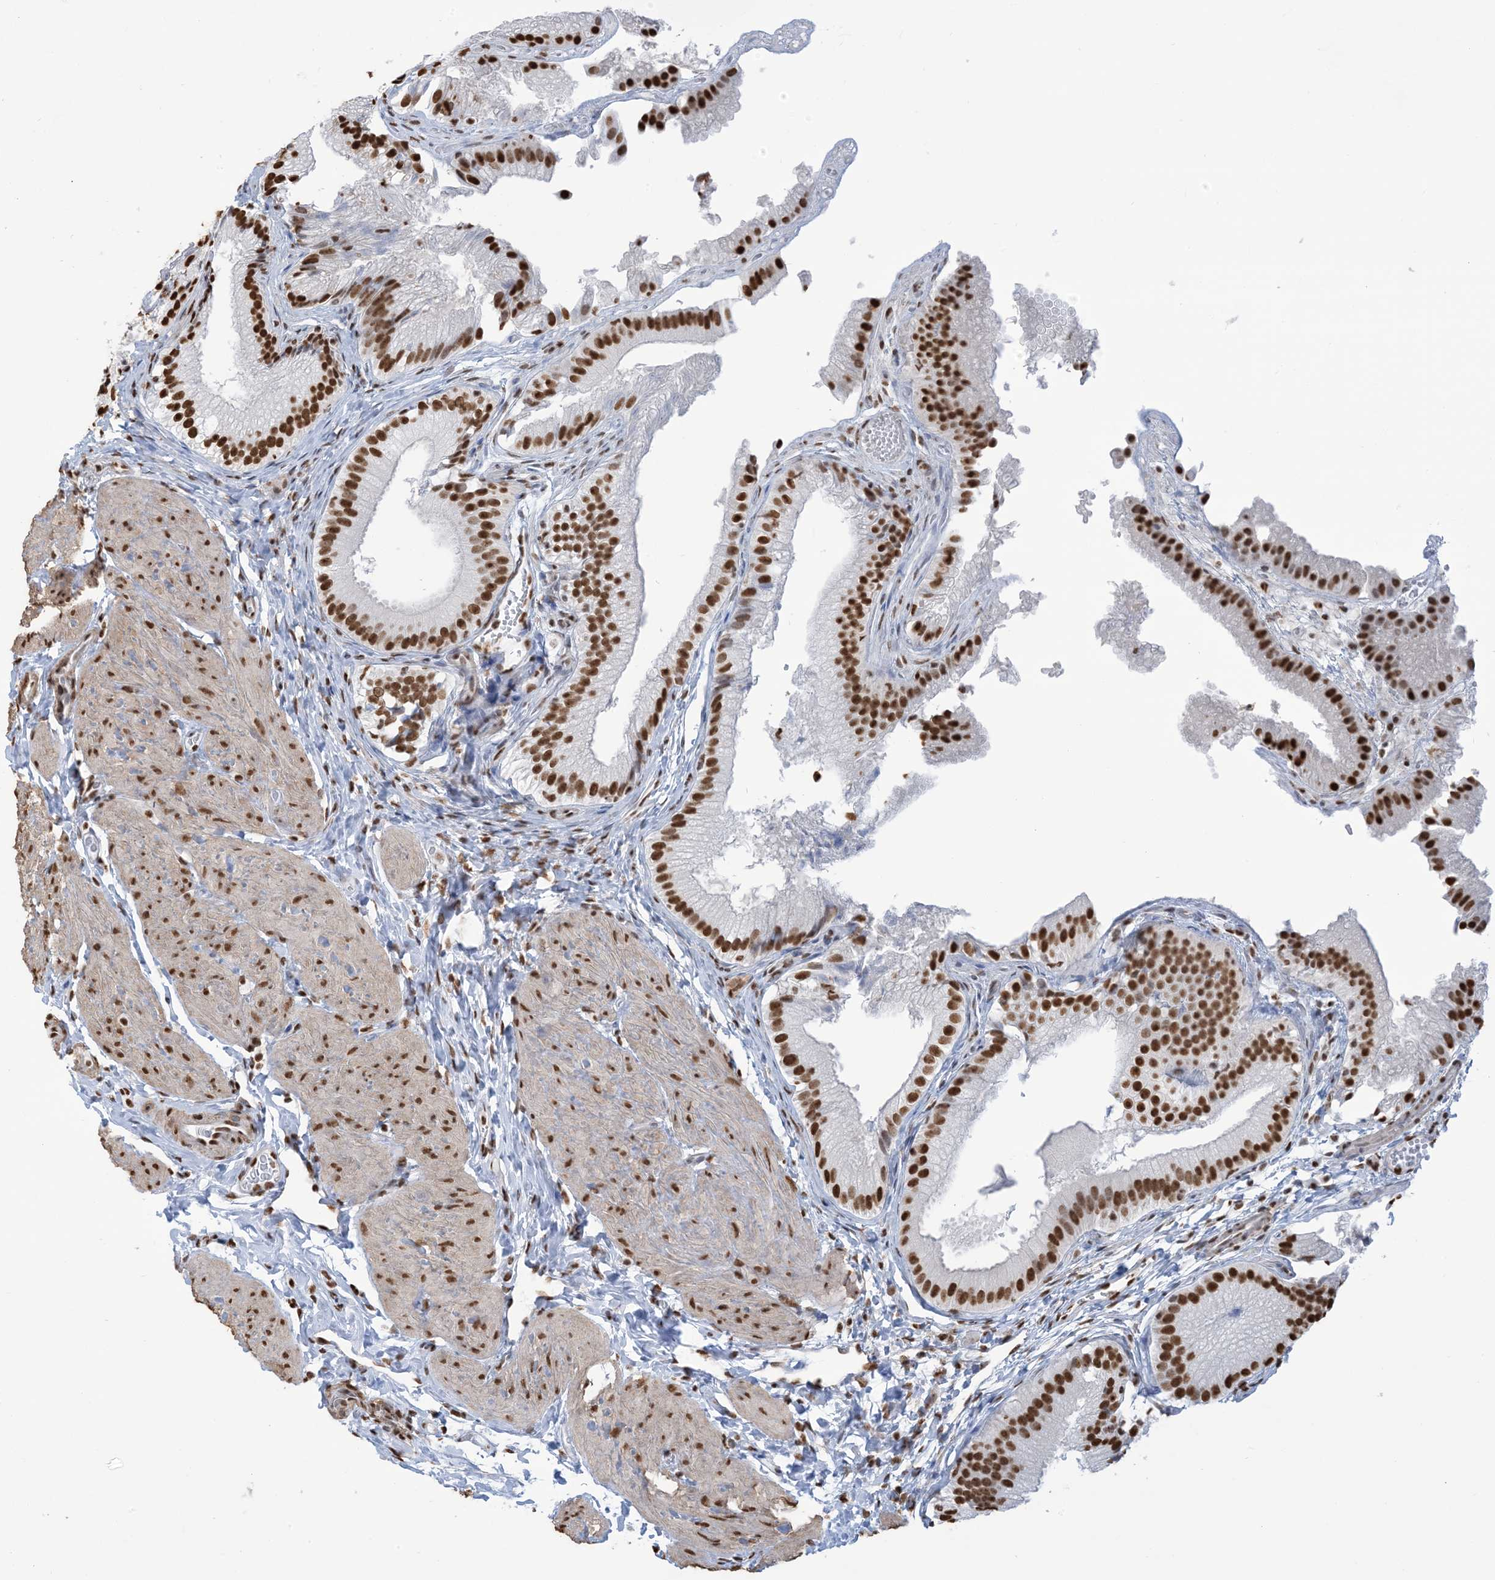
{"staining": {"intensity": "strong", "quantity": ">75%", "location": "nuclear"}, "tissue": "gallbladder", "cell_type": "Glandular cells", "image_type": "normal", "snomed": [{"axis": "morphology", "description": "Normal tissue, NOS"}, {"axis": "topography", "description": "Gallbladder"}], "caption": "Immunohistochemistry (IHC) staining of benign gallbladder, which displays high levels of strong nuclear positivity in approximately >75% of glandular cells indicating strong nuclear protein positivity. The staining was performed using DAB (3,3'-diaminobenzidine) (brown) for protein detection and nuclei were counterstained in hematoxylin (blue).", "gene": "ZNF792", "patient": {"sex": "female", "age": 30}}